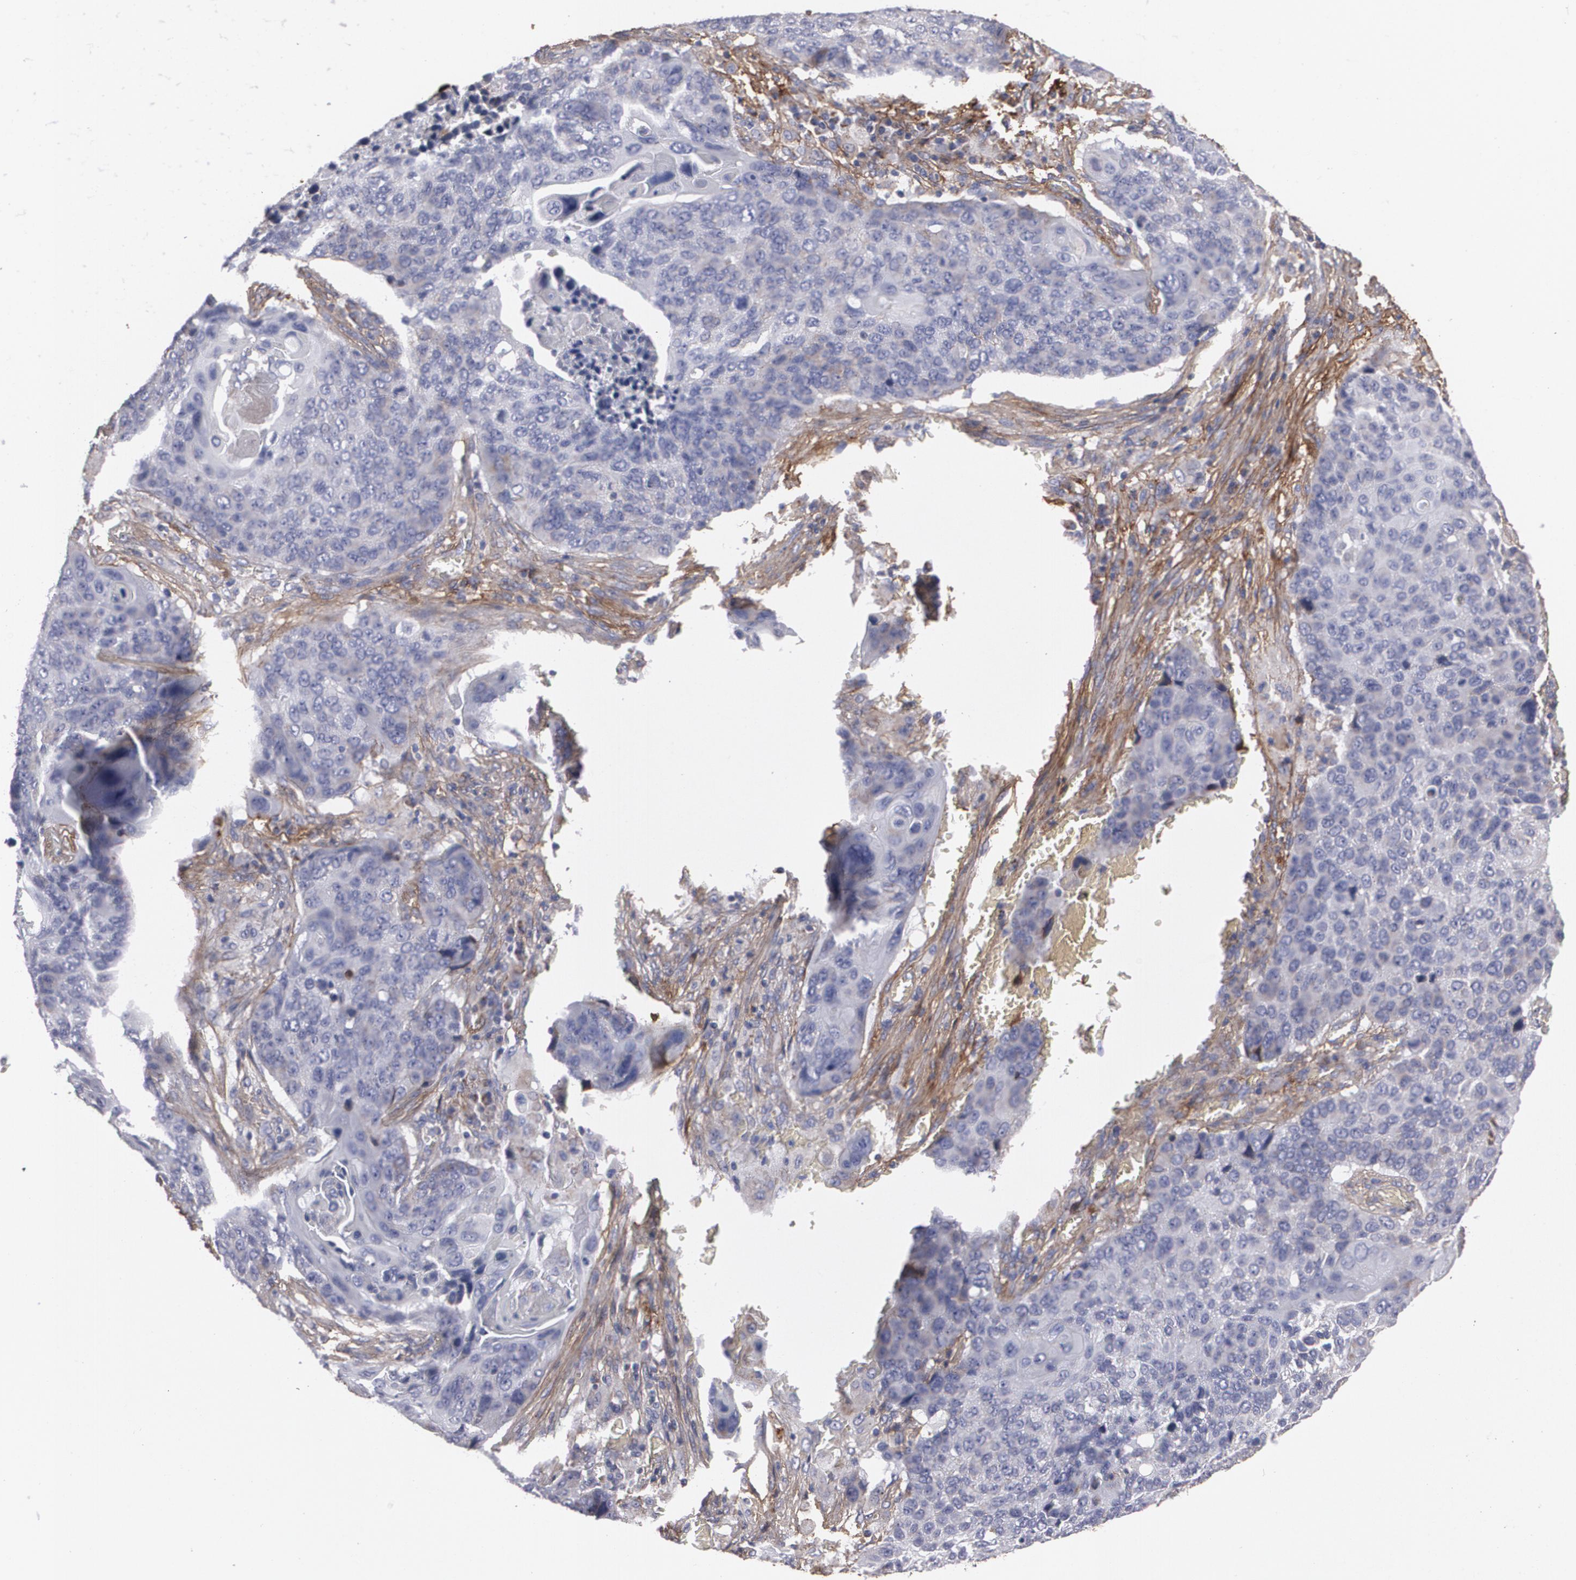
{"staining": {"intensity": "weak", "quantity": "<25%", "location": "cytoplasmic/membranous"}, "tissue": "lung cancer", "cell_type": "Tumor cells", "image_type": "cancer", "snomed": [{"axis": "morphology", "description": "Squamous cell carcinoma, NOS"}, {"axis": "topography", "description": "Lung"}], "caption": "High power microscopy image of an IHC photomicrograph of lung cancer (squamous cell carcinoma), revealing no significant staining in tumor cells.", "gene": "FBLN1", "patient": {"sex": "male", "age": 68}}